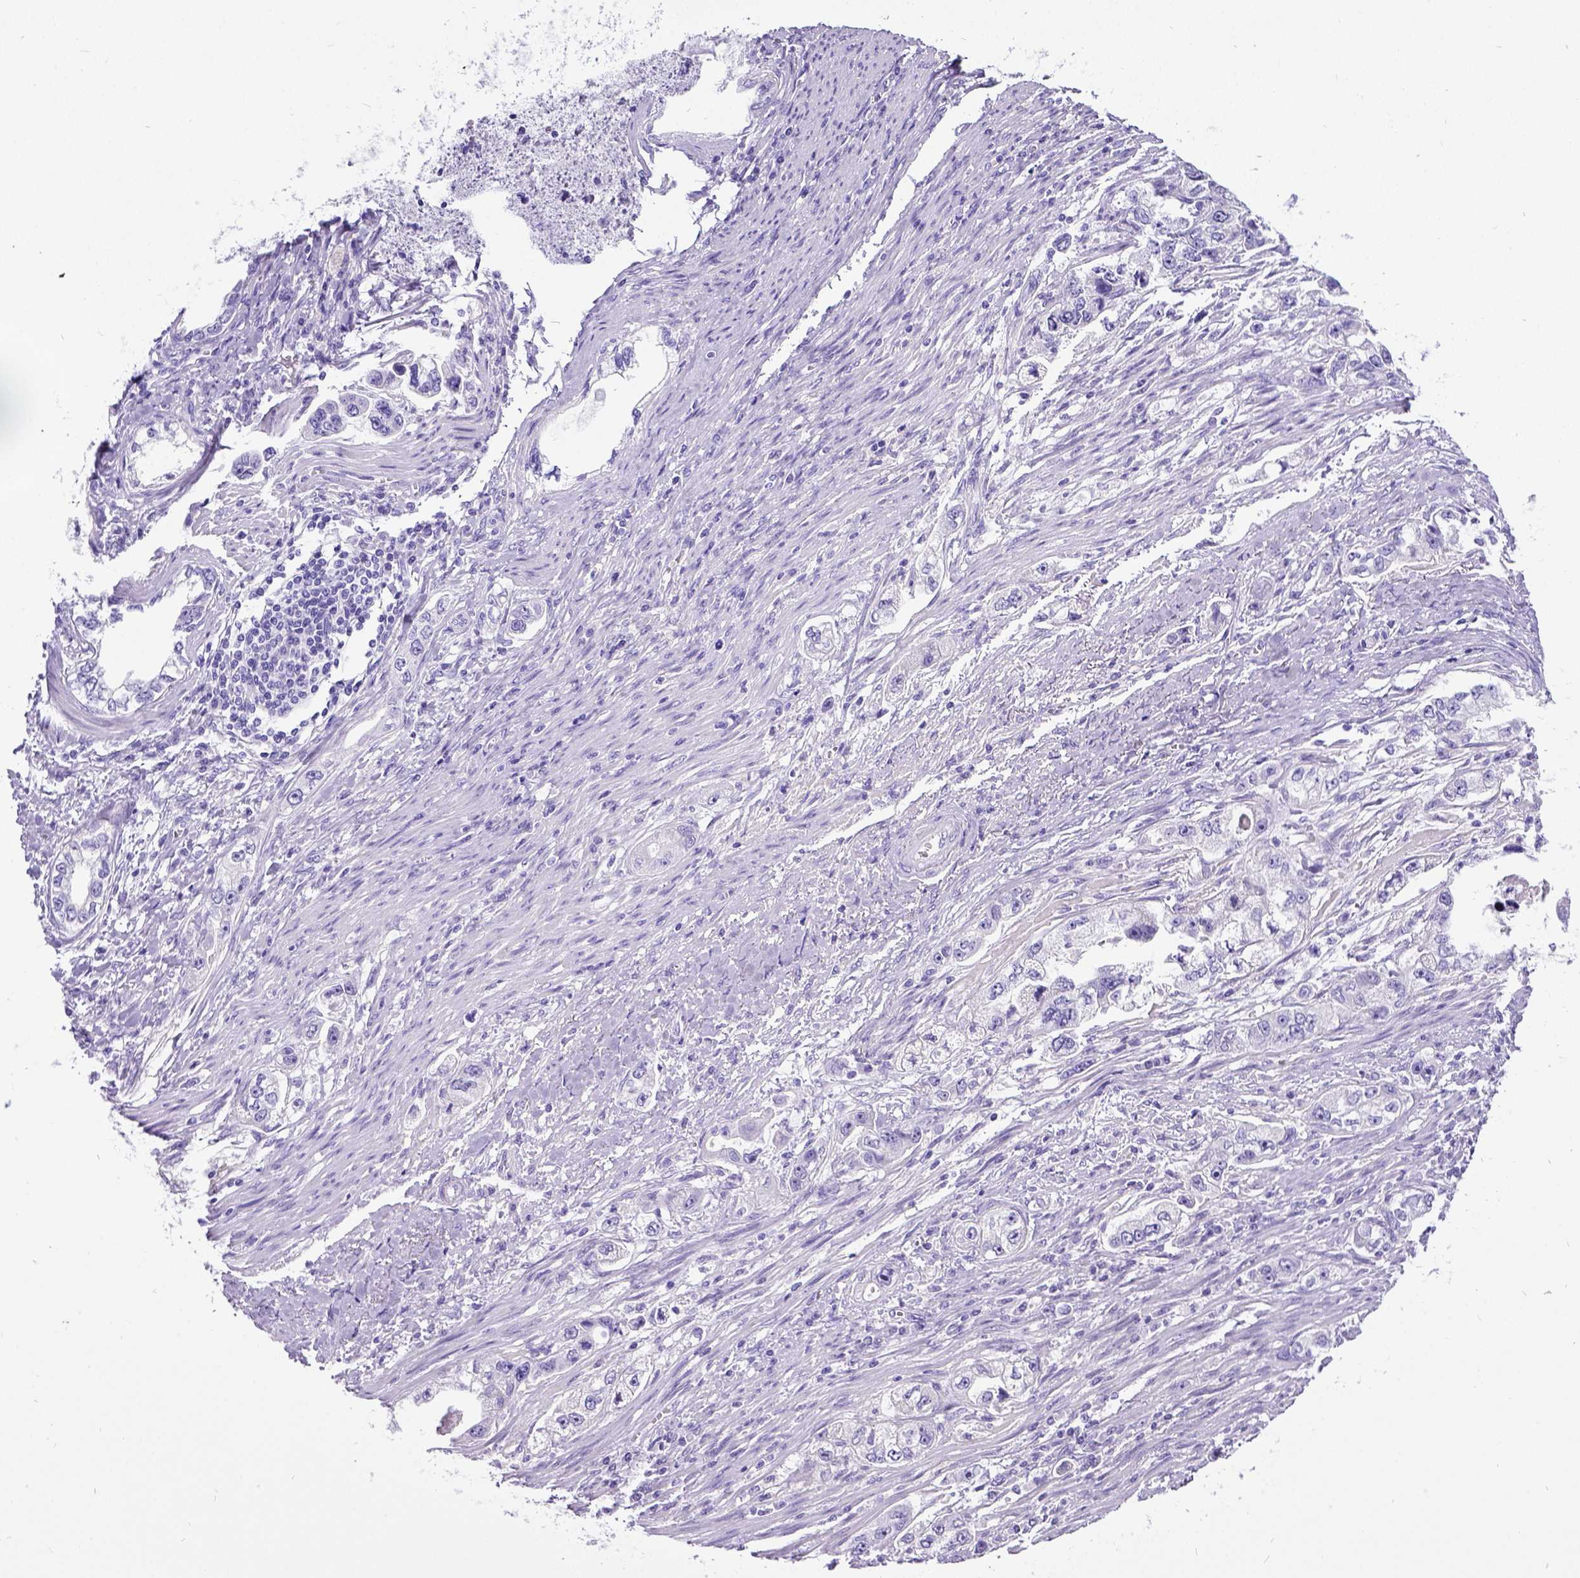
{"staining": {"intensity": "negative", "quantity": "none", "location": "none"}, "tissue": "stomach cancer", "cell_type": "Tumor cells", "image_type": "cancer", "snomed": [{"axis": "morphology", "description": "Adenocarcinoma, NOS"}, {"axis": "topography", "description": "Stomach, lower"}], "caption": "Stomach adenocarcinoma stained for a protein using IHC exhibits no staining tumor cells.", "gene": "SATB2", "patient": {"sex": "female", "age": 93}}